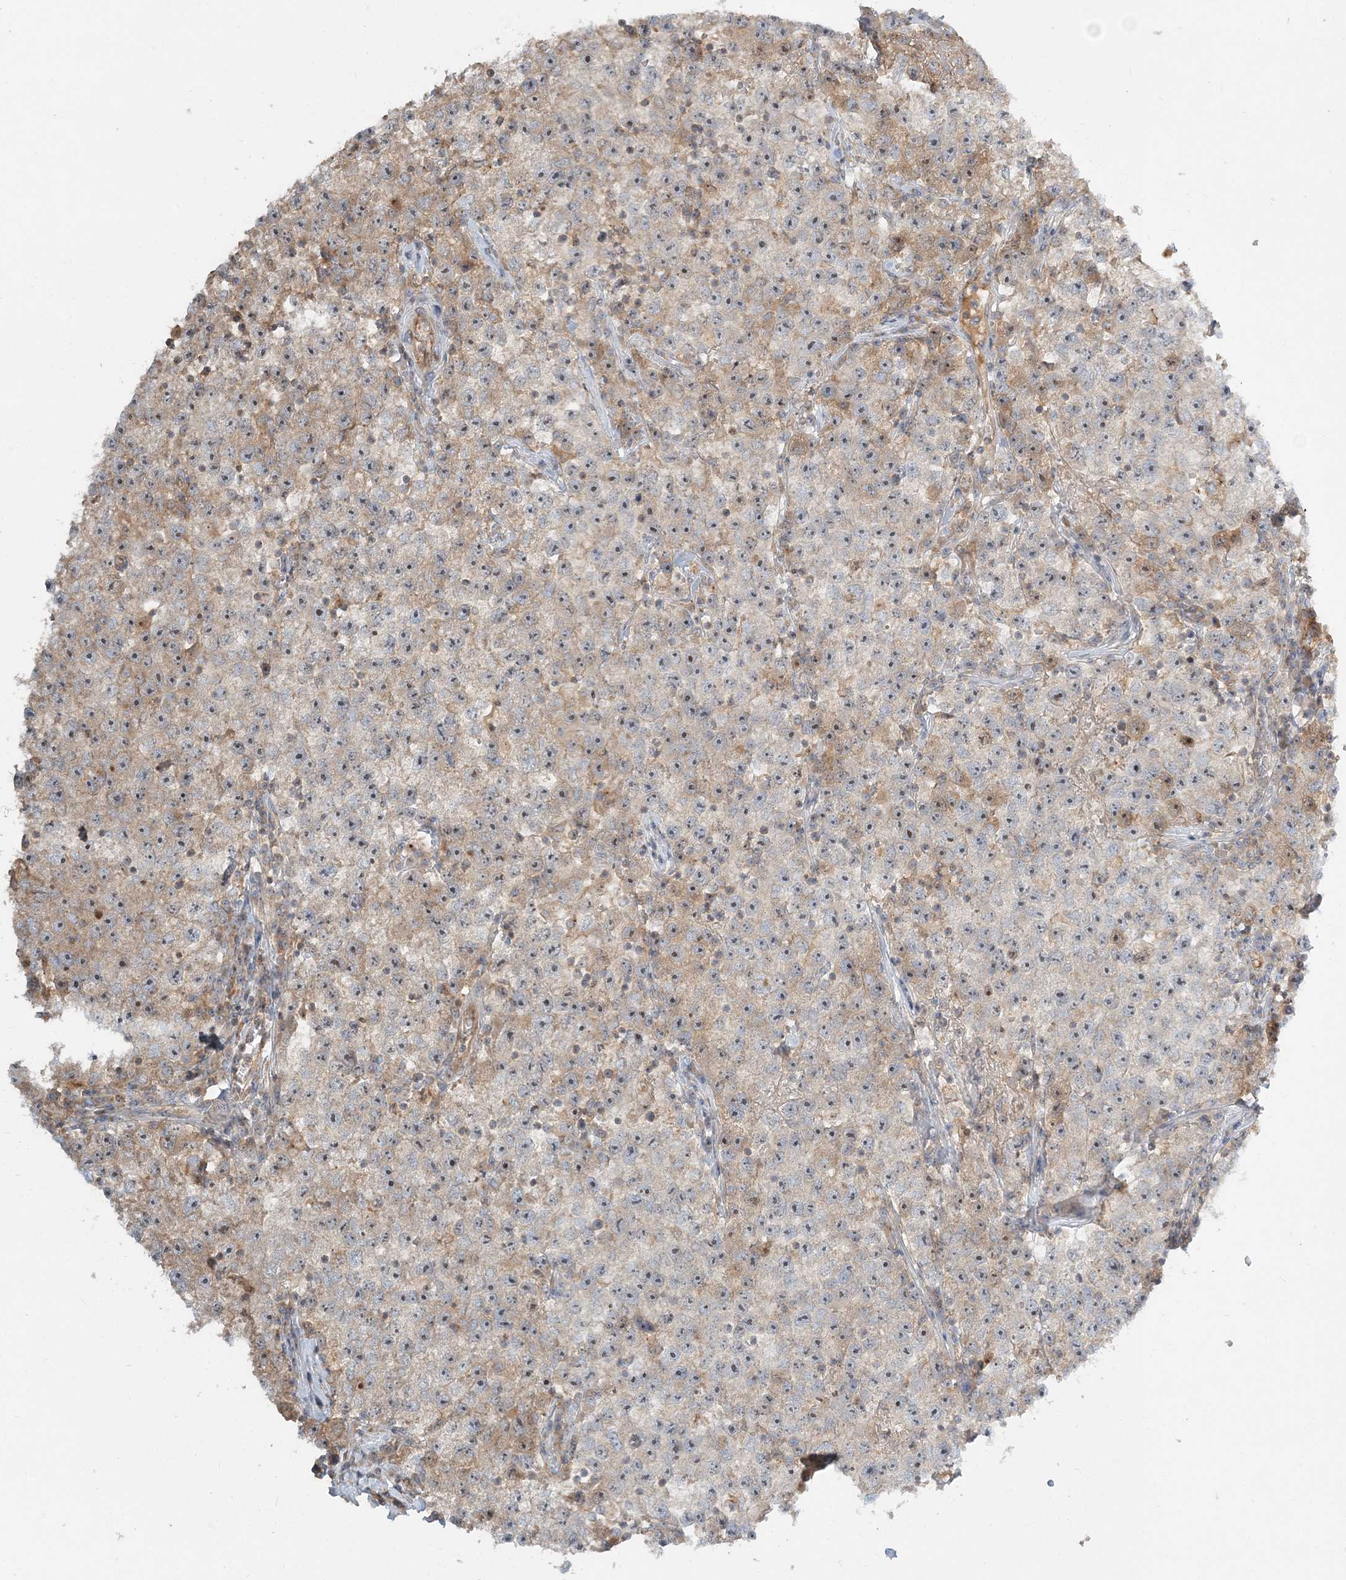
{"staining": {"intensity": "weak", "quantity": "<25%", "location": "cytoplasmic/membranous,nuclear"}, "tissue": "testis cancer", "cell_type": "Tumor cells", "image_type": "cancer", "snomed": [{"axis": "morphology", "description": "Seminoma, NOS"}, {"axis": "topography", "description": "Testis"}], "caption": "Immunohistochemistry of human testis seminoma reveals no positivity in tumor cells.", "gene": "AP1AR", "patient": {"sex": "male", "age": 22}}